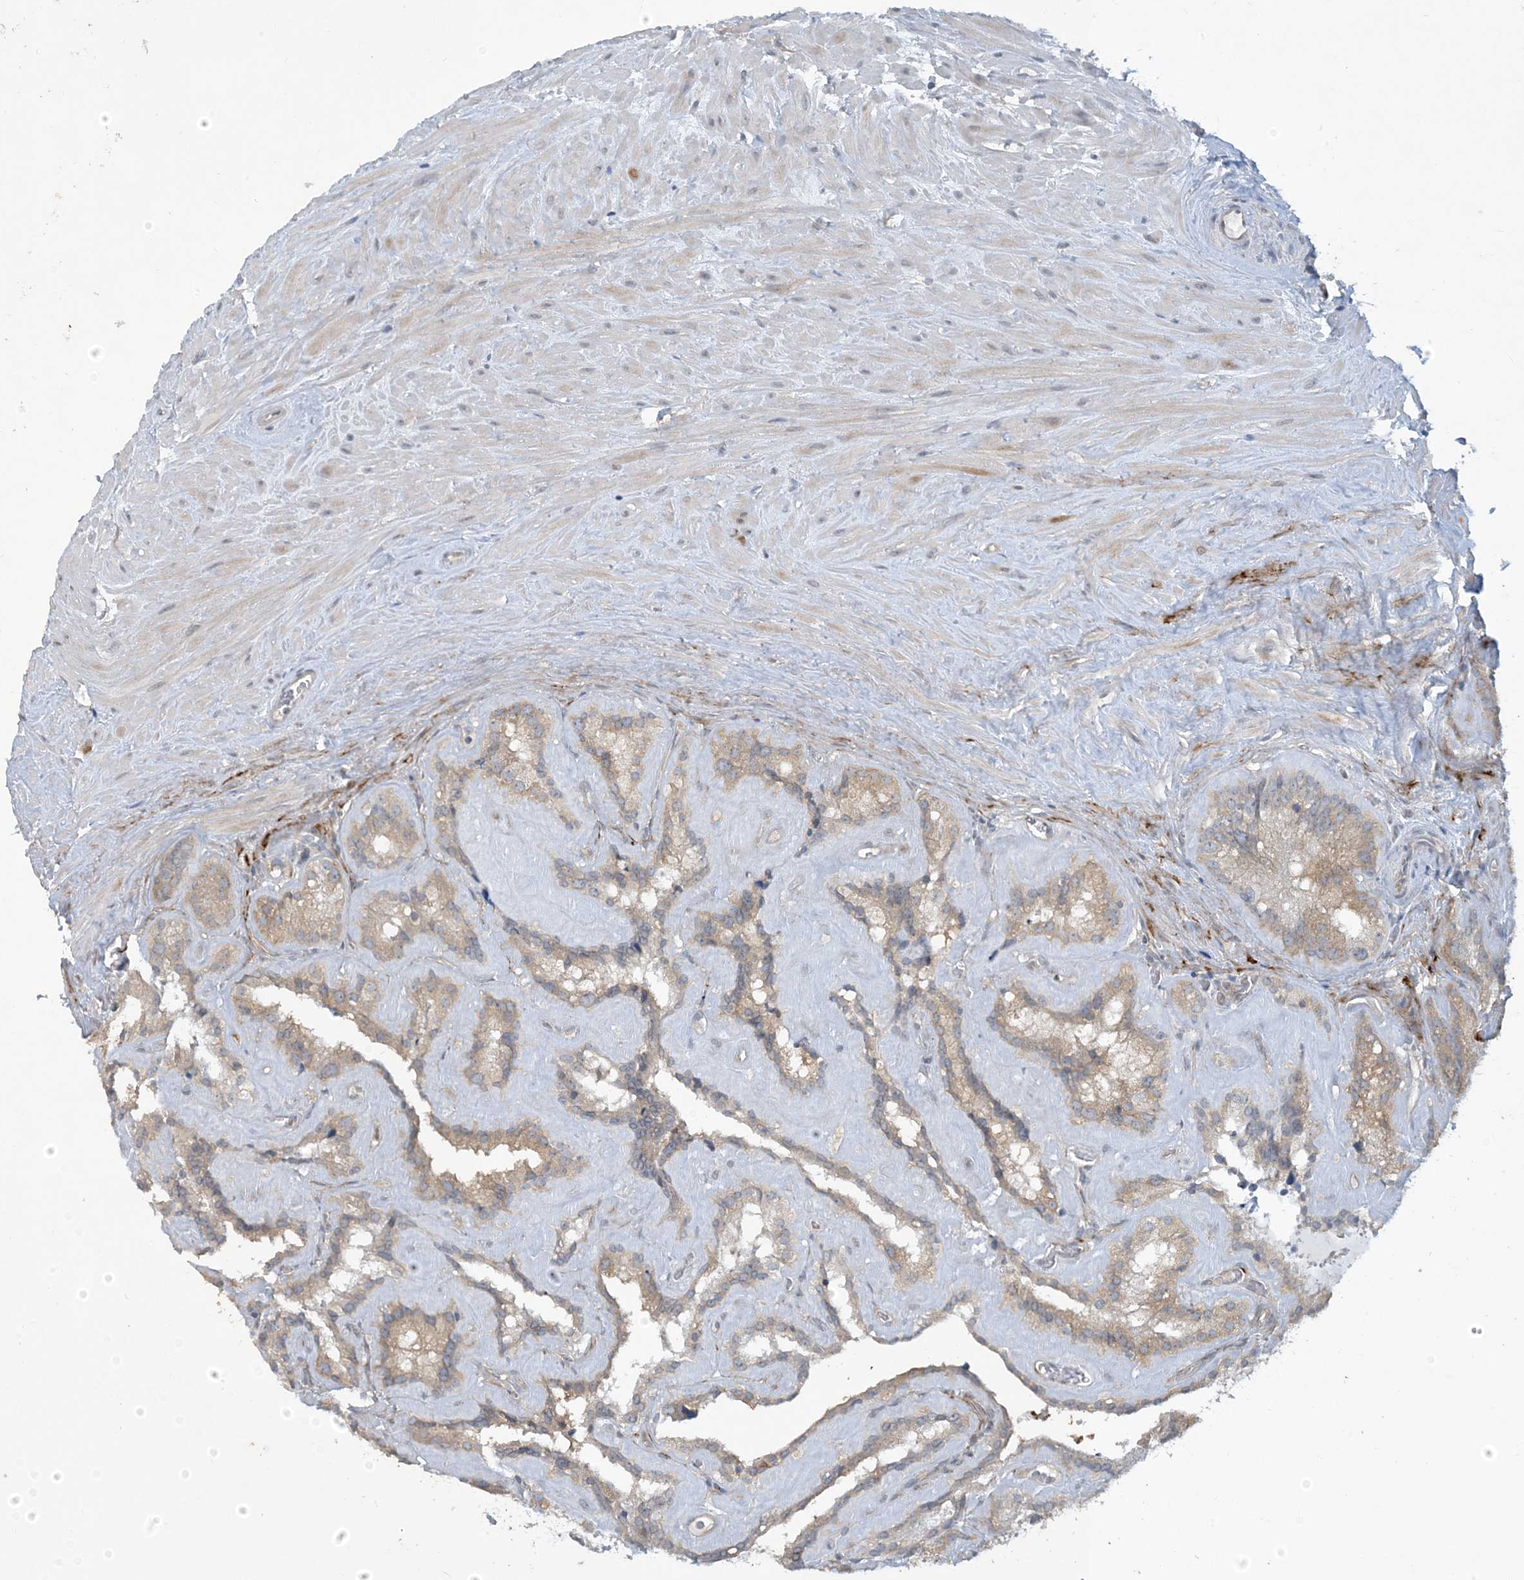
{"staining": {"intensity": "weak", "quantity": "25%-75%", "location": "cytoplasmic/membranous"}, "tissue": "seminal vesicle", "cell_type": "Glandular cells", "image_type": "normal", "snomed": [{"axis": "morphology", "description": "Normal tissue, NOS"}, {"axis": "topography", "description": "Prostate"}, {"axis": "topography", "description": "Seminal veicle"}], "caption": "The image displays a brown stain indicating the presence of a protein in the cytoplasmic/membranous of glandular cells in seminal vesicle.", "gene": "CDS1", "patient": {"sex": "male", "age": 59}}